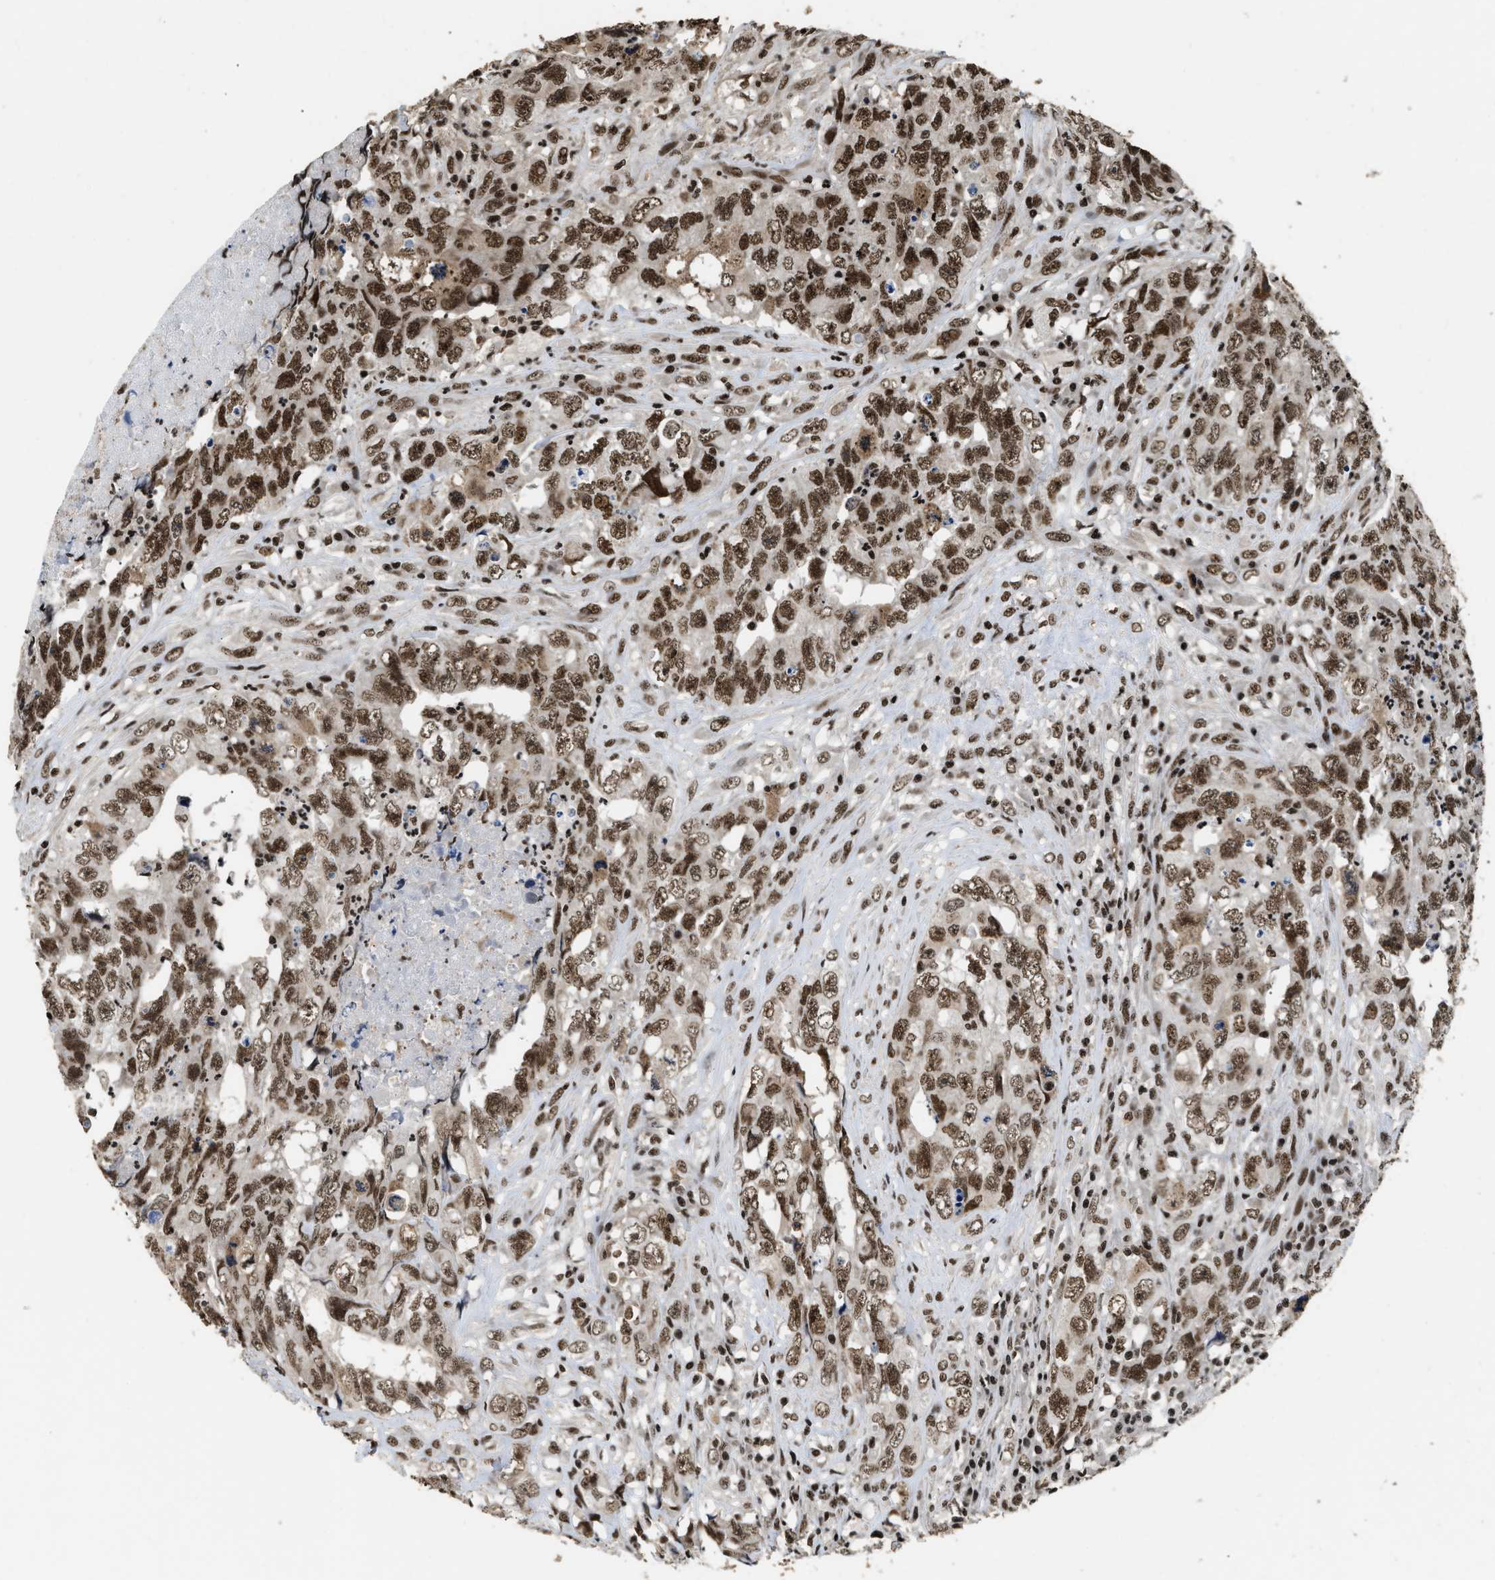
{"staining": {"intensity": "moderate", "quantity": ">75%", "location": "nuclear"}, "tissue": "testis cancer", "cell_type": "Tumor cells", "image_type": "cancer", "snomed": [{"axis": "morphology", "description": "Carcinoma, Embryonal, NOS"}, {"axis": "topography", "description": "Testis"}], "caption": "Brown immunohistochemical staining in human testis cancer displays moderate nuclear expression in about >75% of tumor cells.", "gene": "RAD21", "patient": {"sex": "male", "age": 32}}